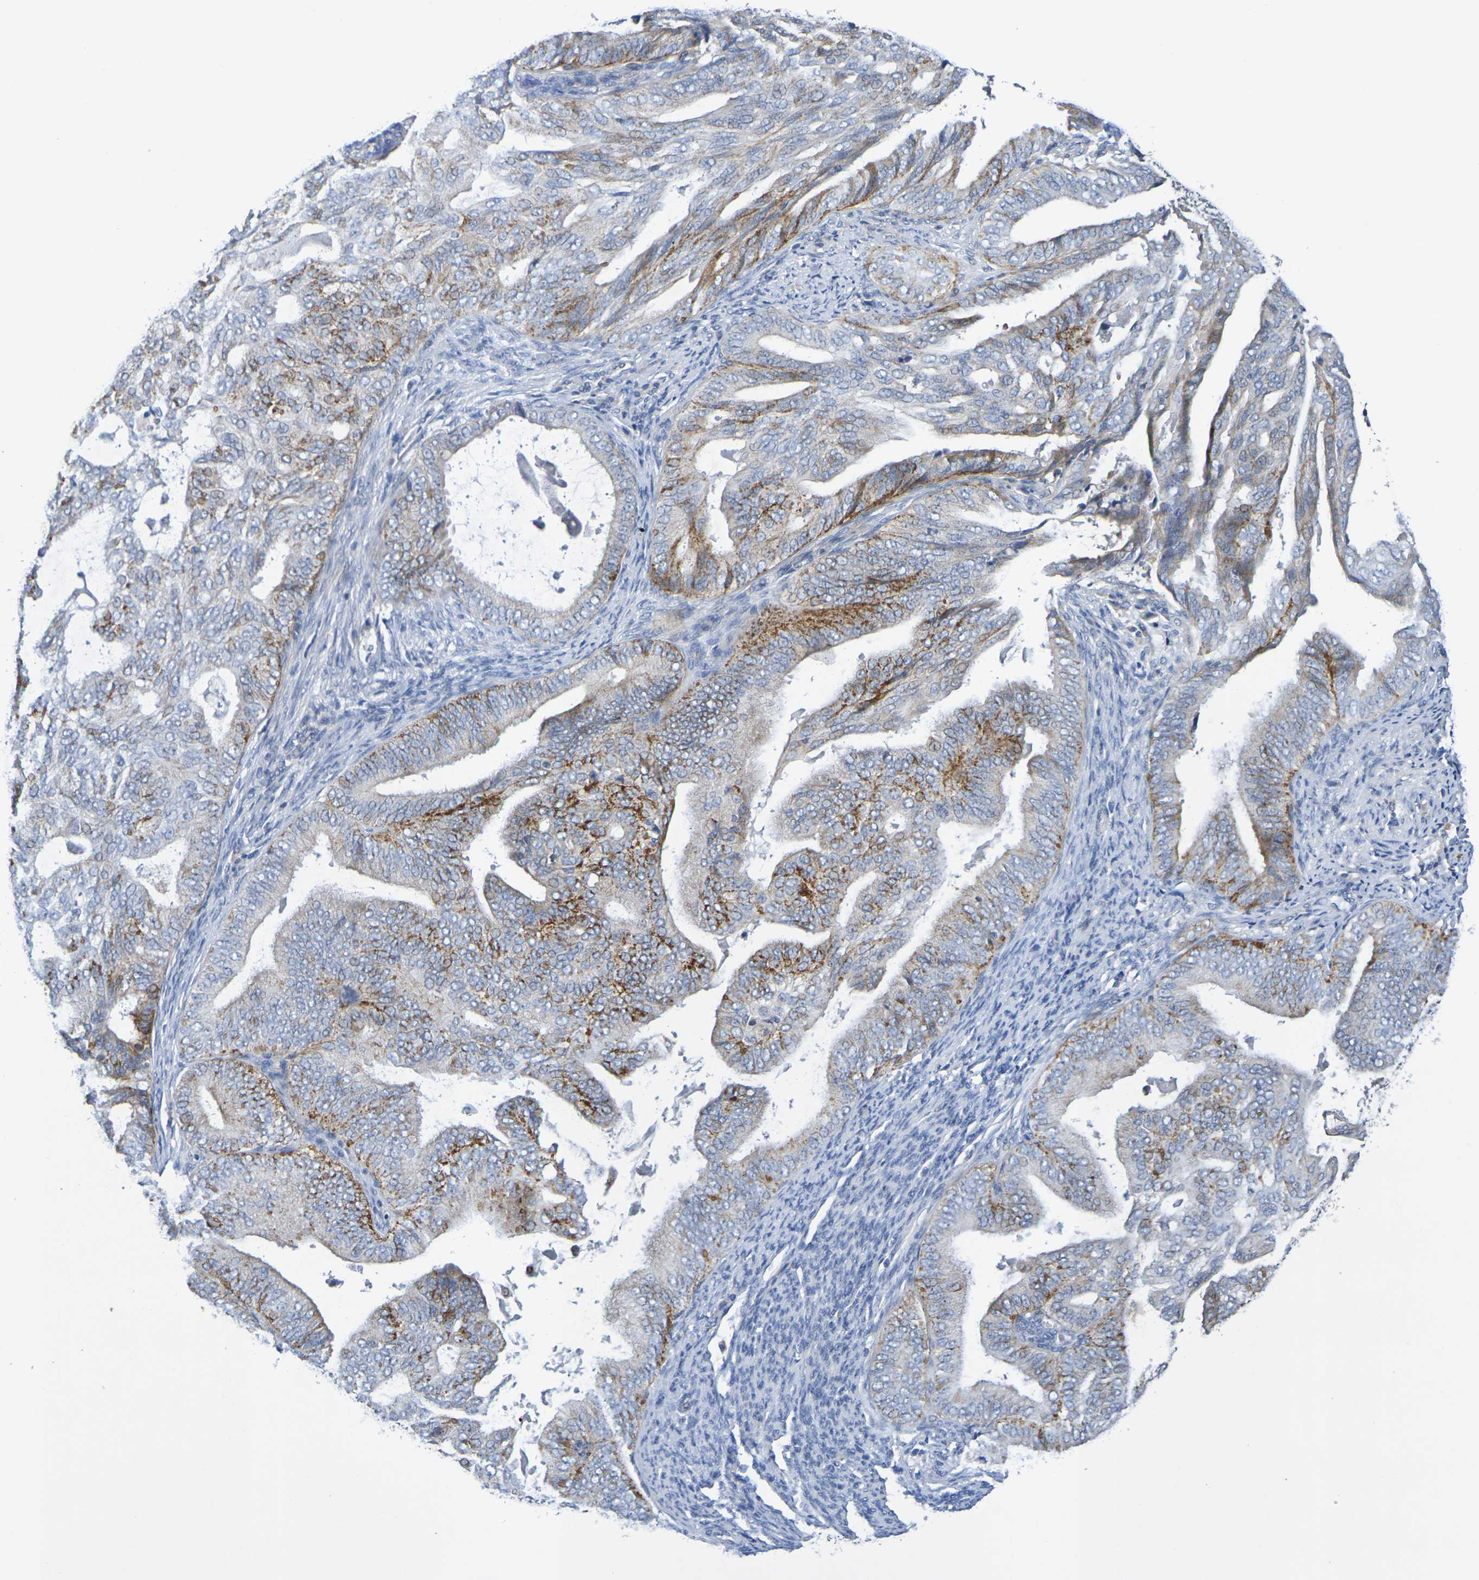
{"staining": {"intensity": "moderate", "quantity": "25%-75%", "location": "cytoplasmic/membranous"}, "tissue": "endometrial cancer", "cell_type": "Tumor cells", "image_type": "cancer", "snomed": [{"axis": "morphology", "description": "Adenocarcinoma, NOS"}, {"axis": "topography", "description": "Endometrium"}], "caption": "Immunohistochemical staining of human endometrial cancer shows moderate cytoplasmic/membranous protein expression in approximately 25%-75% of tumor cells.", "gene": "SDC4", "patient": {"sex": "female", "age": 58}}